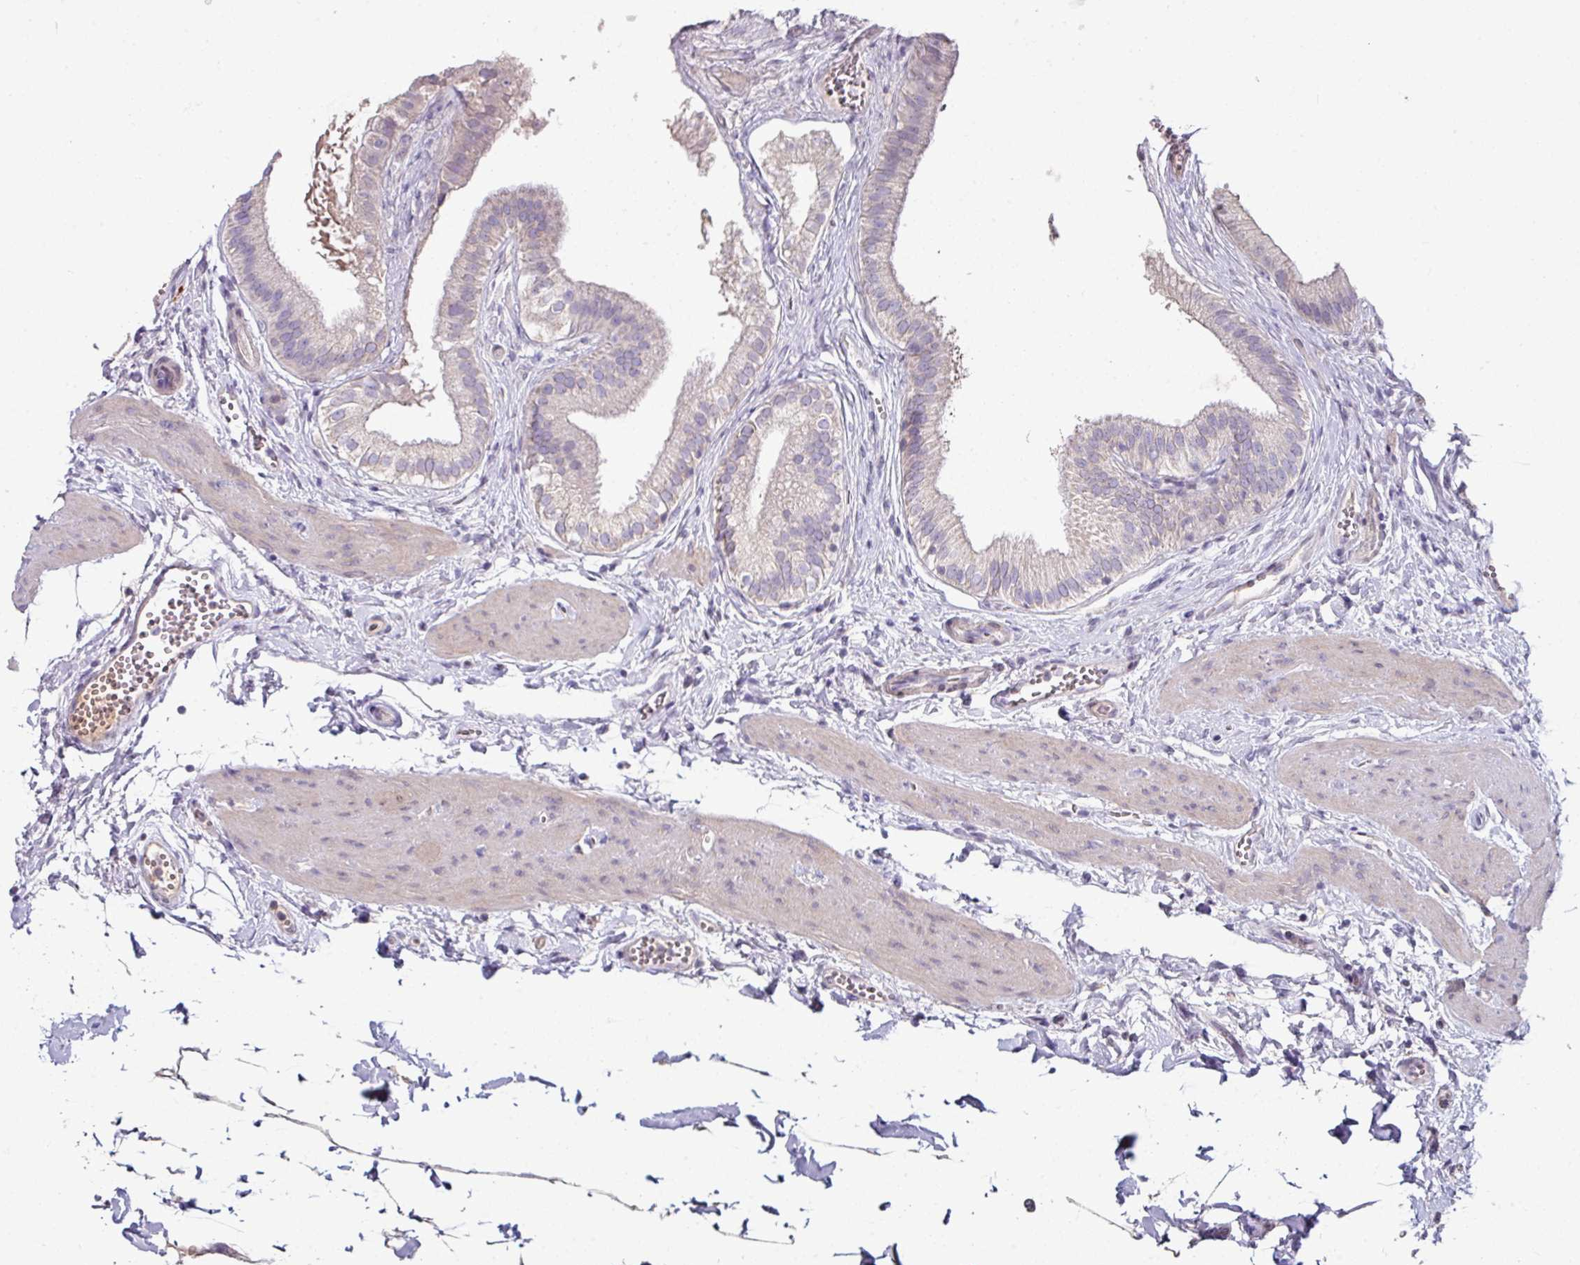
{"staining": {"intensity": "negative", "quantity": "none", "location": "none"}, "tissue": "gallbladder", "cell_type": "Glandular cells", "image_type": "normal", "snomed": [{"axis": "morphology", "description": "Normal tissue, NOS"}, {"axis": "topography", "description": "Gallbladder"}], "caption": "An IHC image of benign gallbladder is shown. There is no staining in glandular cells of gallbladder. The staining is performed using DAB brown chromogen with nuclei counter-stained in using hematoxylin.", "gene": "SLAMF6", "patient": {"sex": "female", "age": 54}}